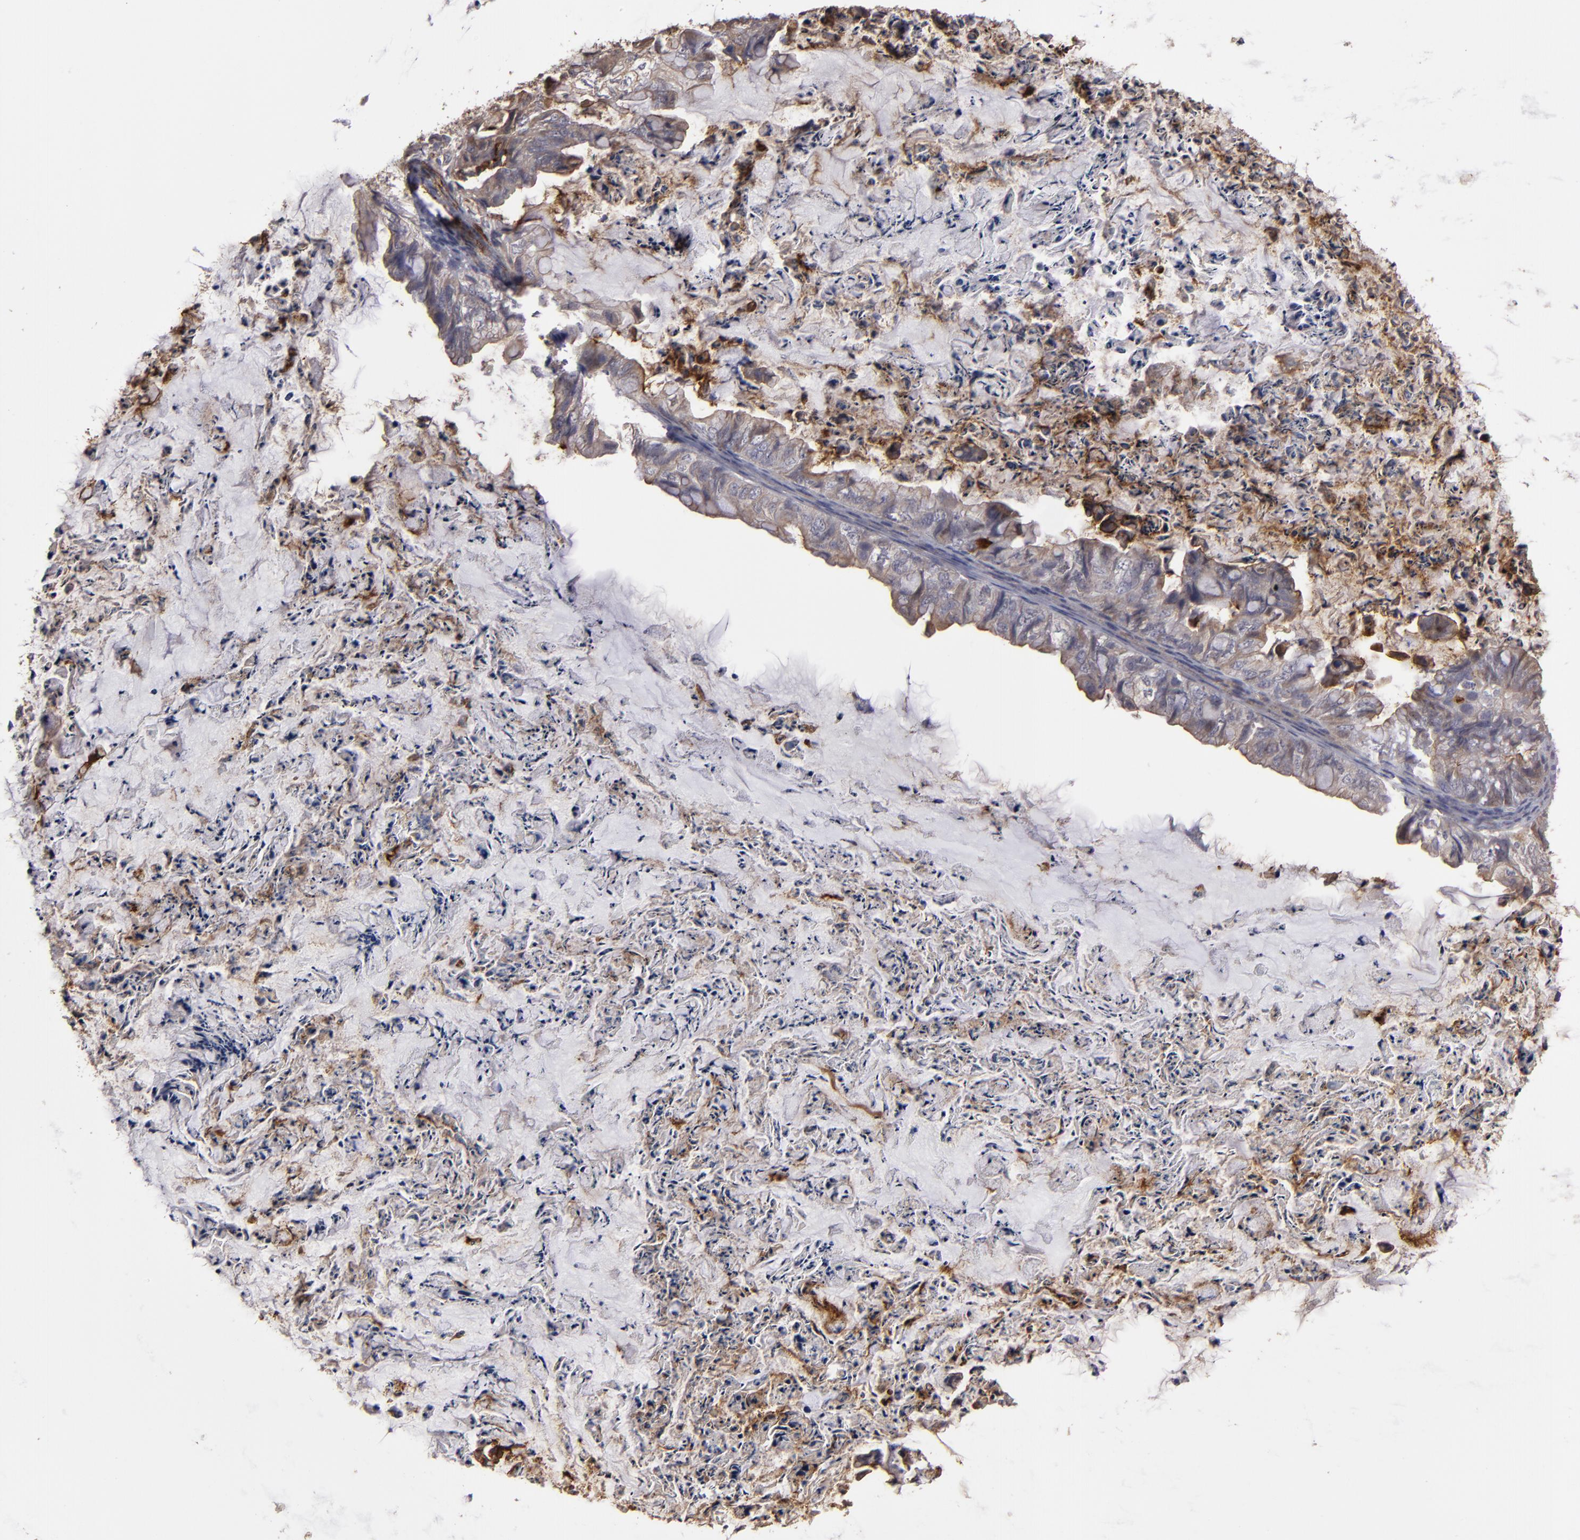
{"staining": {"intensity": "weak", "quantity": ">75%", "location": "cytoplasmic/membranous"}, "tissue": "ovarian cancer", "cell_type": "Tumor cells", "image_type": "cancer", "snomed": [{"axis": "morphology", "description": "Cystadenocarcinoma, mucinous, NOS"}, {"axis": "topography", "description": "Ovary"}], "caption": "Immunohistochemistry of human ovarian cancer exhibits low levels of weak cytoplasmic/membranous positivity in approximately >75% of tumor cells. Immunohistochemistry stains the protein of interest in brown and the nuclei are stained blue.", "gene": "CD55", "patient": {"sex": "female", "age": 36}}